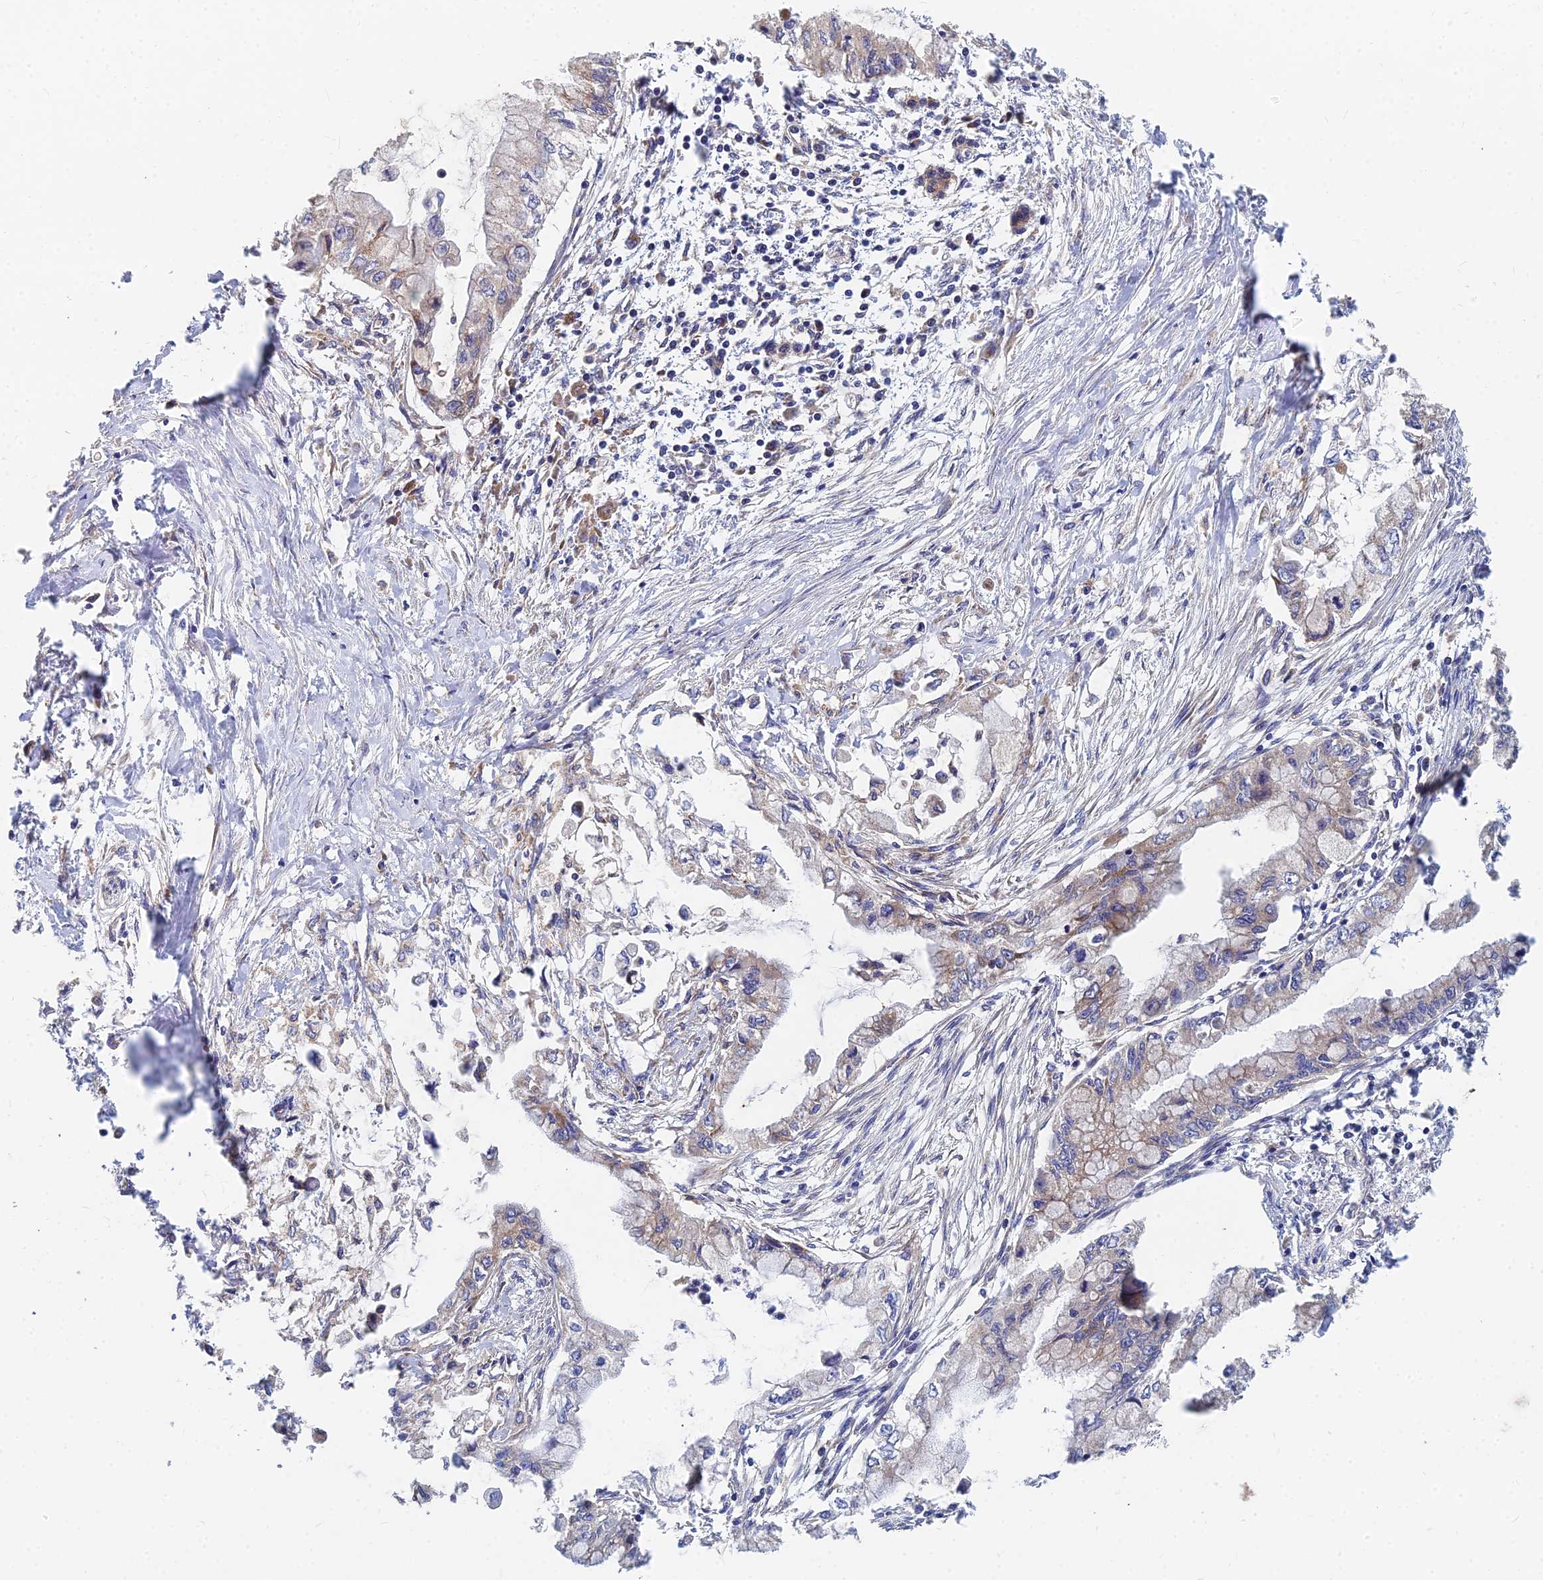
{"staining": {"intensity": "weak", "quantity": "<25%", "location": "cytoplasmic/membranous"}, "tissue": "pancreatic cancer", "cell_type": "Tumor cells", "image_type": "cancer", "snomed": [{"axis": "morphology", "description": "Adenocarcinoma, NOS"}, {"axis": "topography", "description": "Pancreas"}], "caption": "This is an immunohistochemistry histopathology image of pancreatic cancer (adenocarcinoma). There is no expression in tumor cells.", "gene": "CCZ1", "patient": {"sex": "male", "age": 48}}